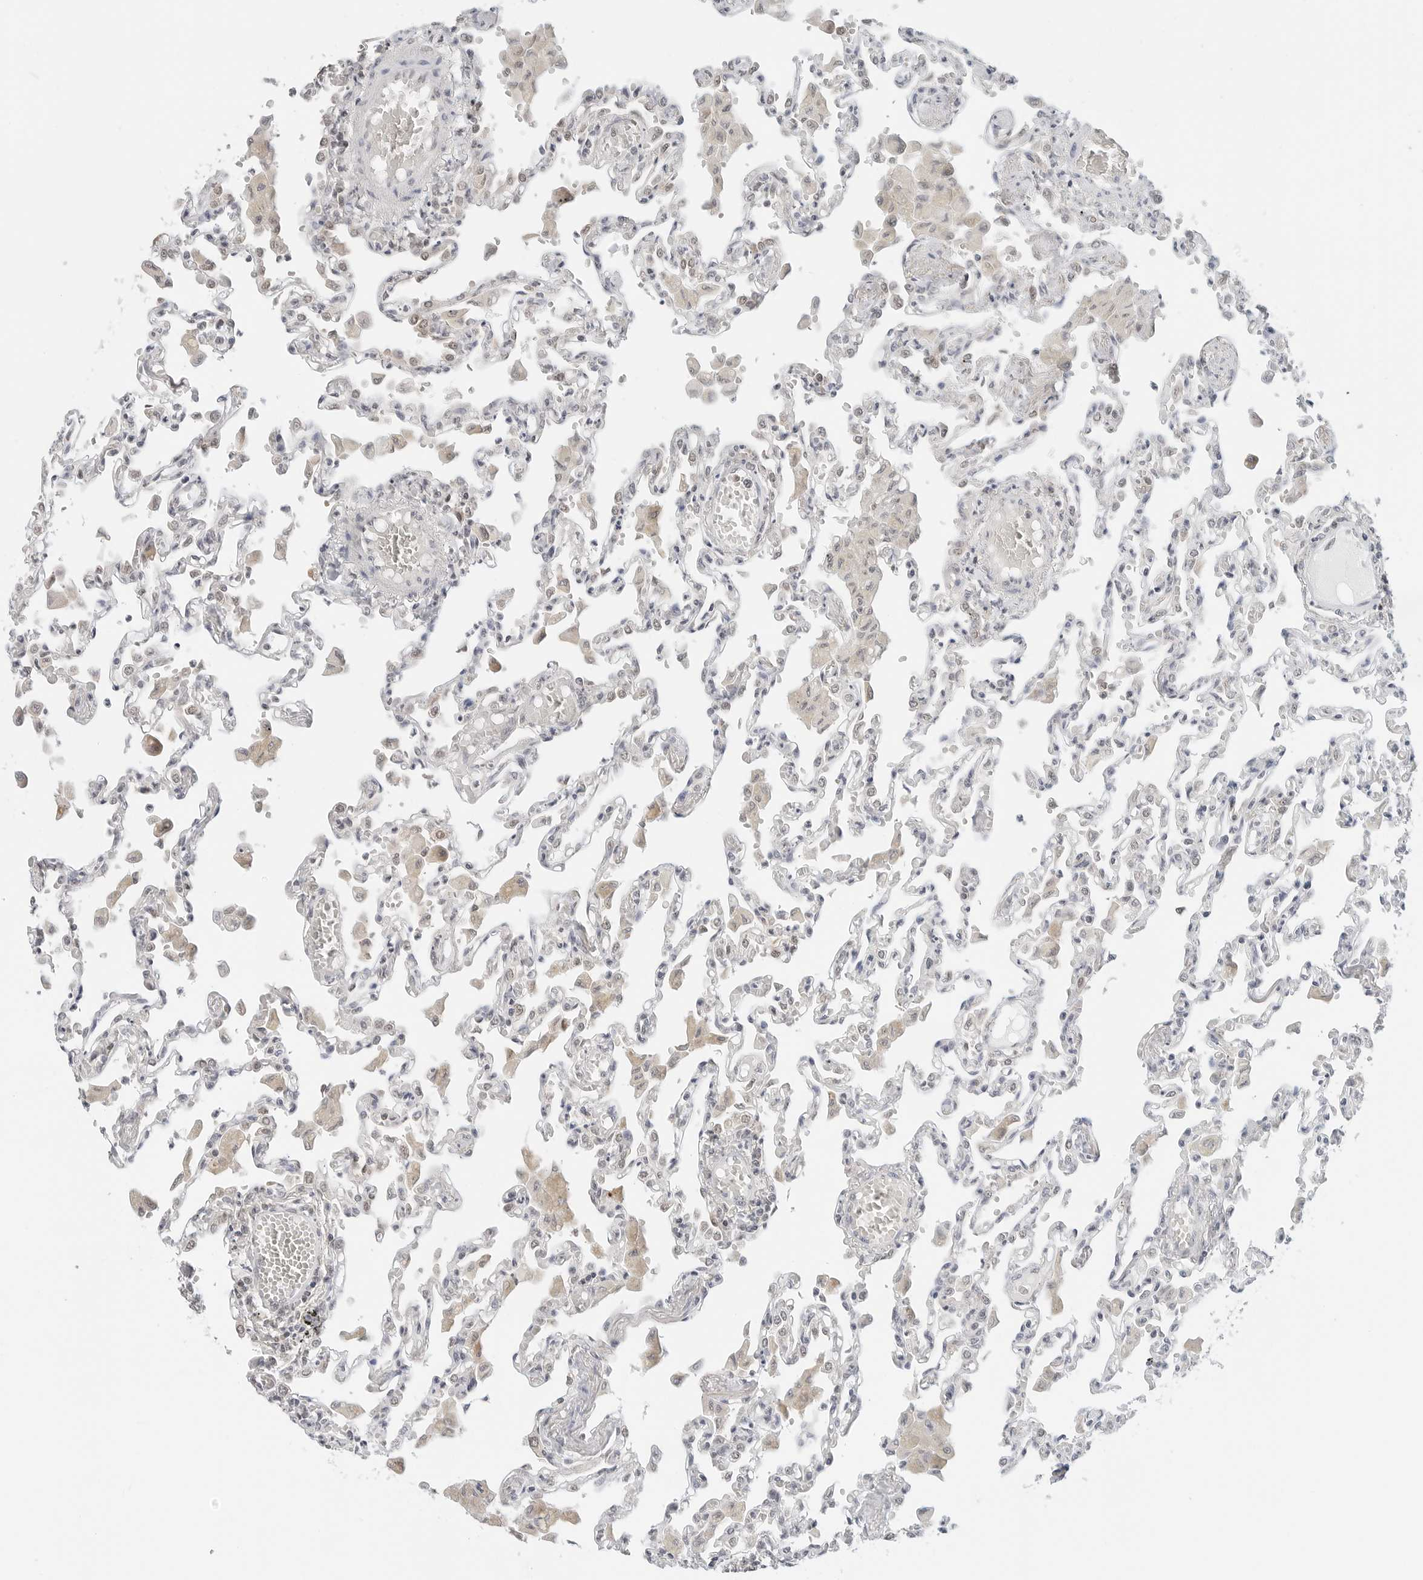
{"staining": {"intensity": "negative", "quantity": "none", "location": "none"}, "tissue": "lung", "cell_type": "Alveolar cells", "image_type": "normal", "snomed": [{"axis": "morphology", "description": "Normal tissue, NOS"}, {"axis": "topography", "description": "Bronchus"}, {"axis": "topography", "description": "Lung"}], "caption": "A histopathology image of lung stained for a protein displays no brown staining in alveolar cells.", "gene": "METAP1", "patient": {"sex": "female", "age": 49}}